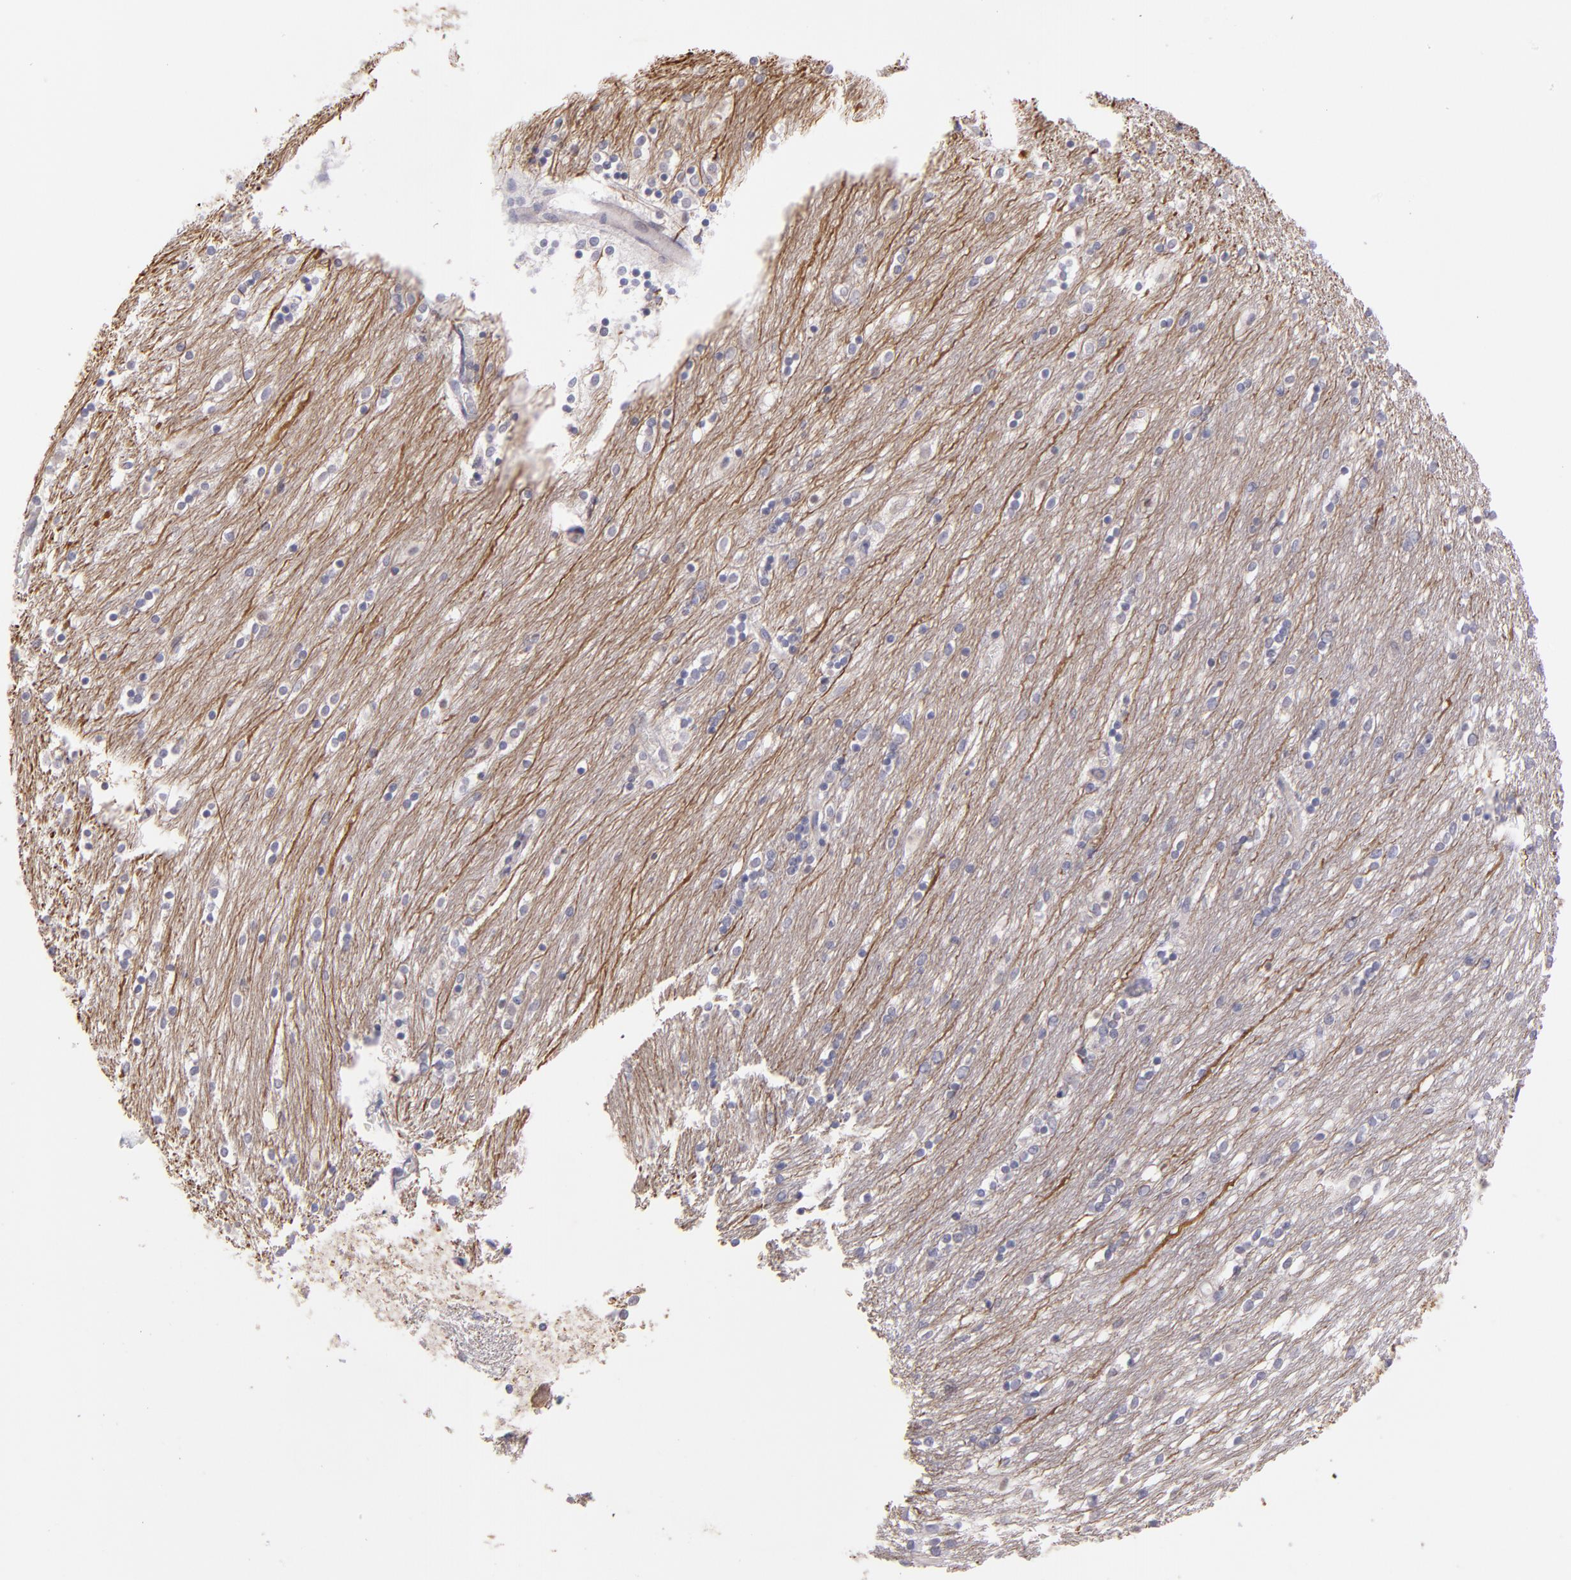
{"staining": {"intensity": "negative", "quantity": "none", "location": "none"}, "tissue": "caudate", "cell_type": "Glial cells", "image_type": "normal", "snomed": [{"axis": "morphology", "description": "Normal tissue, NOS"}, {"axis": "topography", "description": "Lateral ventricle wall"}], "caption": "Caudate stained for a protein using immunohistochemistry (IHC) shows no staining glial cells.", "gene": "TRAF3", "patient": {"sex": "female", "age": 54}}